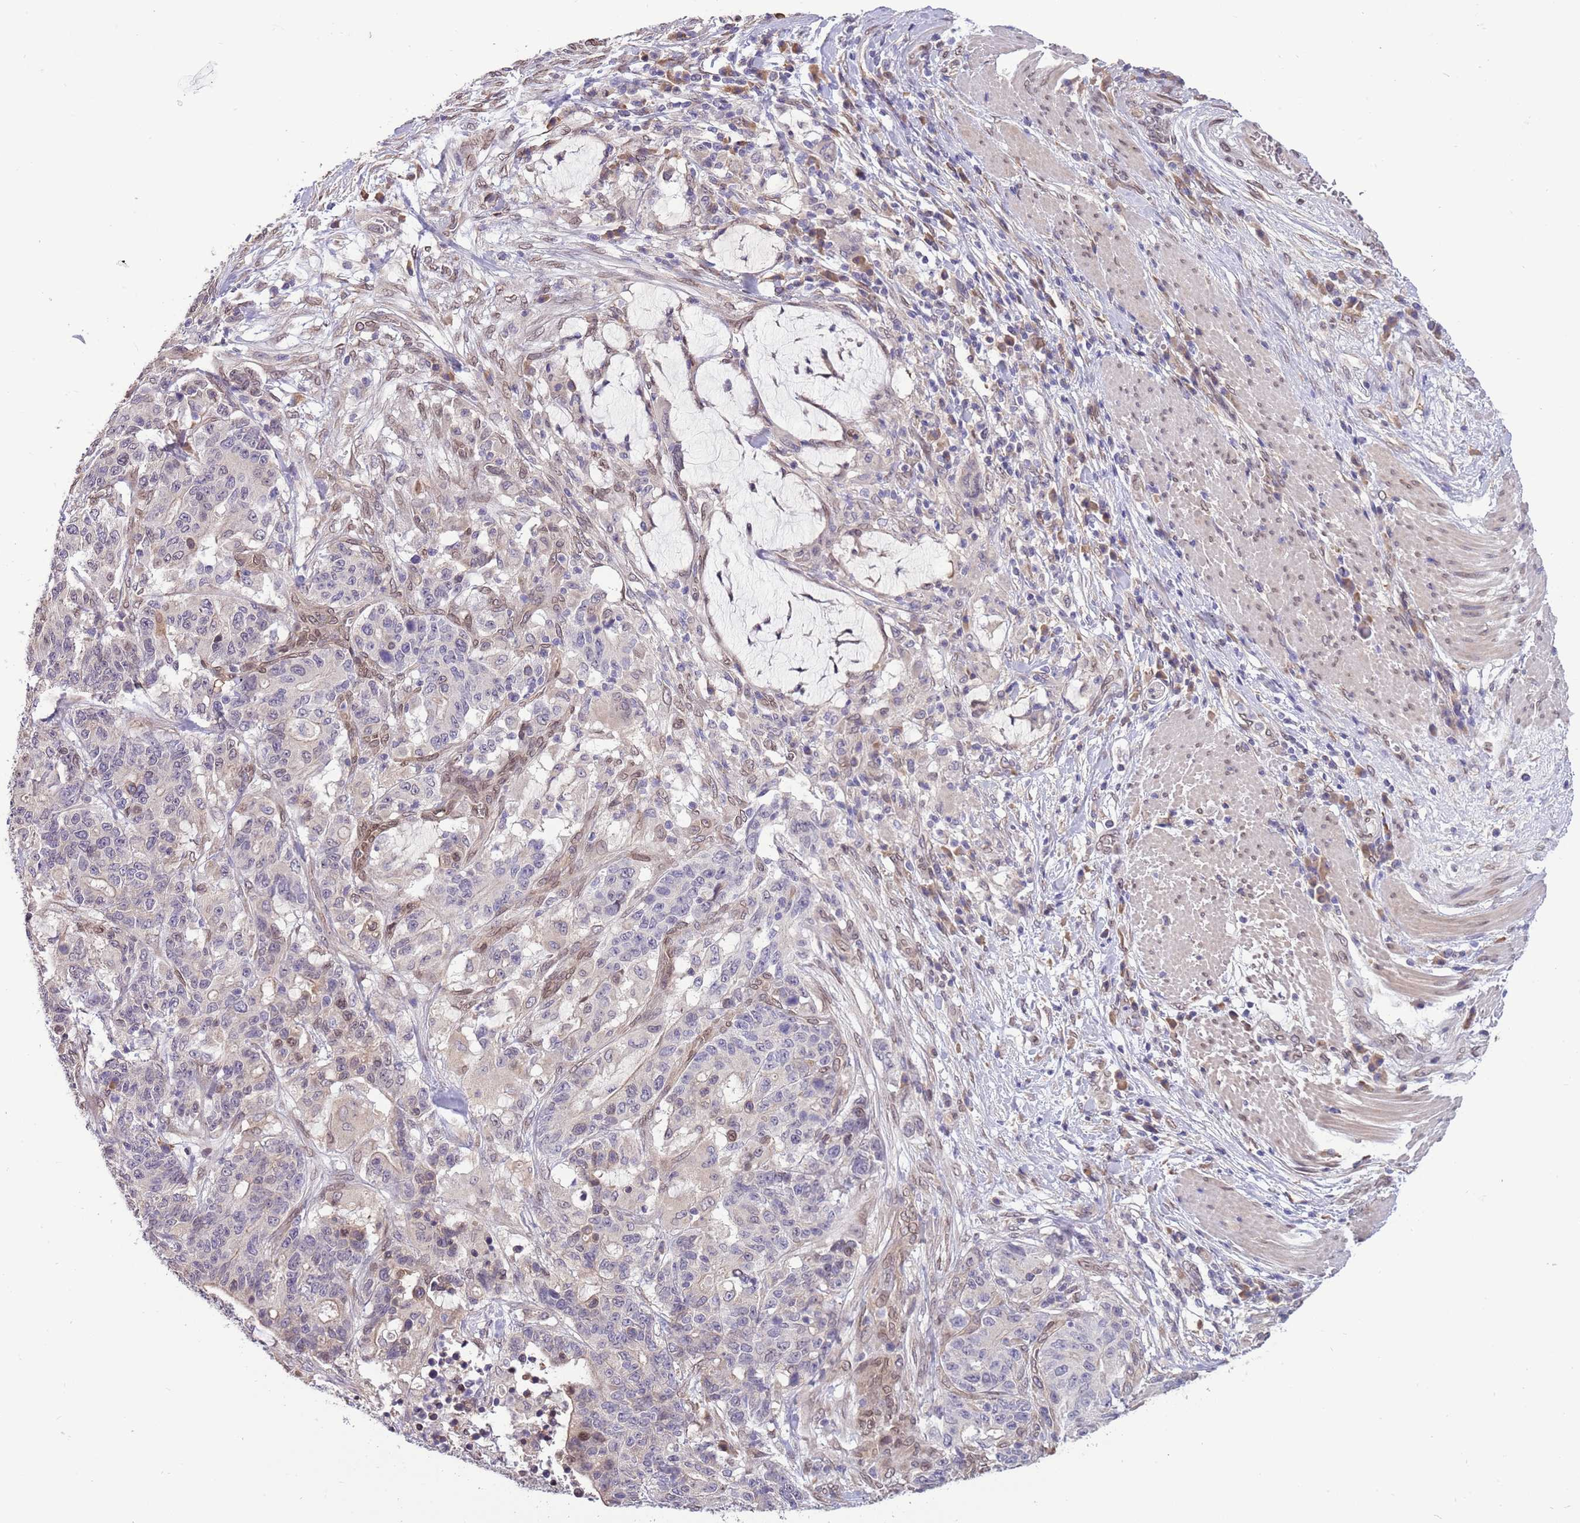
{"staining": {"intensity": "weak", "quantity": "<25%", "location": "nuclear"}, "tissue": "stomach cancer", "cell_type": "Tumor cells", "image_type": "cancer", "snomed": [{"axis": "morphology", "description": "Normal tissue, NOS"}, {"axis": "morphology", "description": "Adenocarcinoma, NOS"}, {"axis": "topography", "description": "Stomach"}], "caption": "Immunohistochemistry of stomach adenocarcinoma demonstrates no expression in tumor cells. (Brightfield microscopy of DAB immunohistochemistry (IHC) at high magnification).", "gene": "ZNF665", "patient": {"sex": "female", "age": 64}}